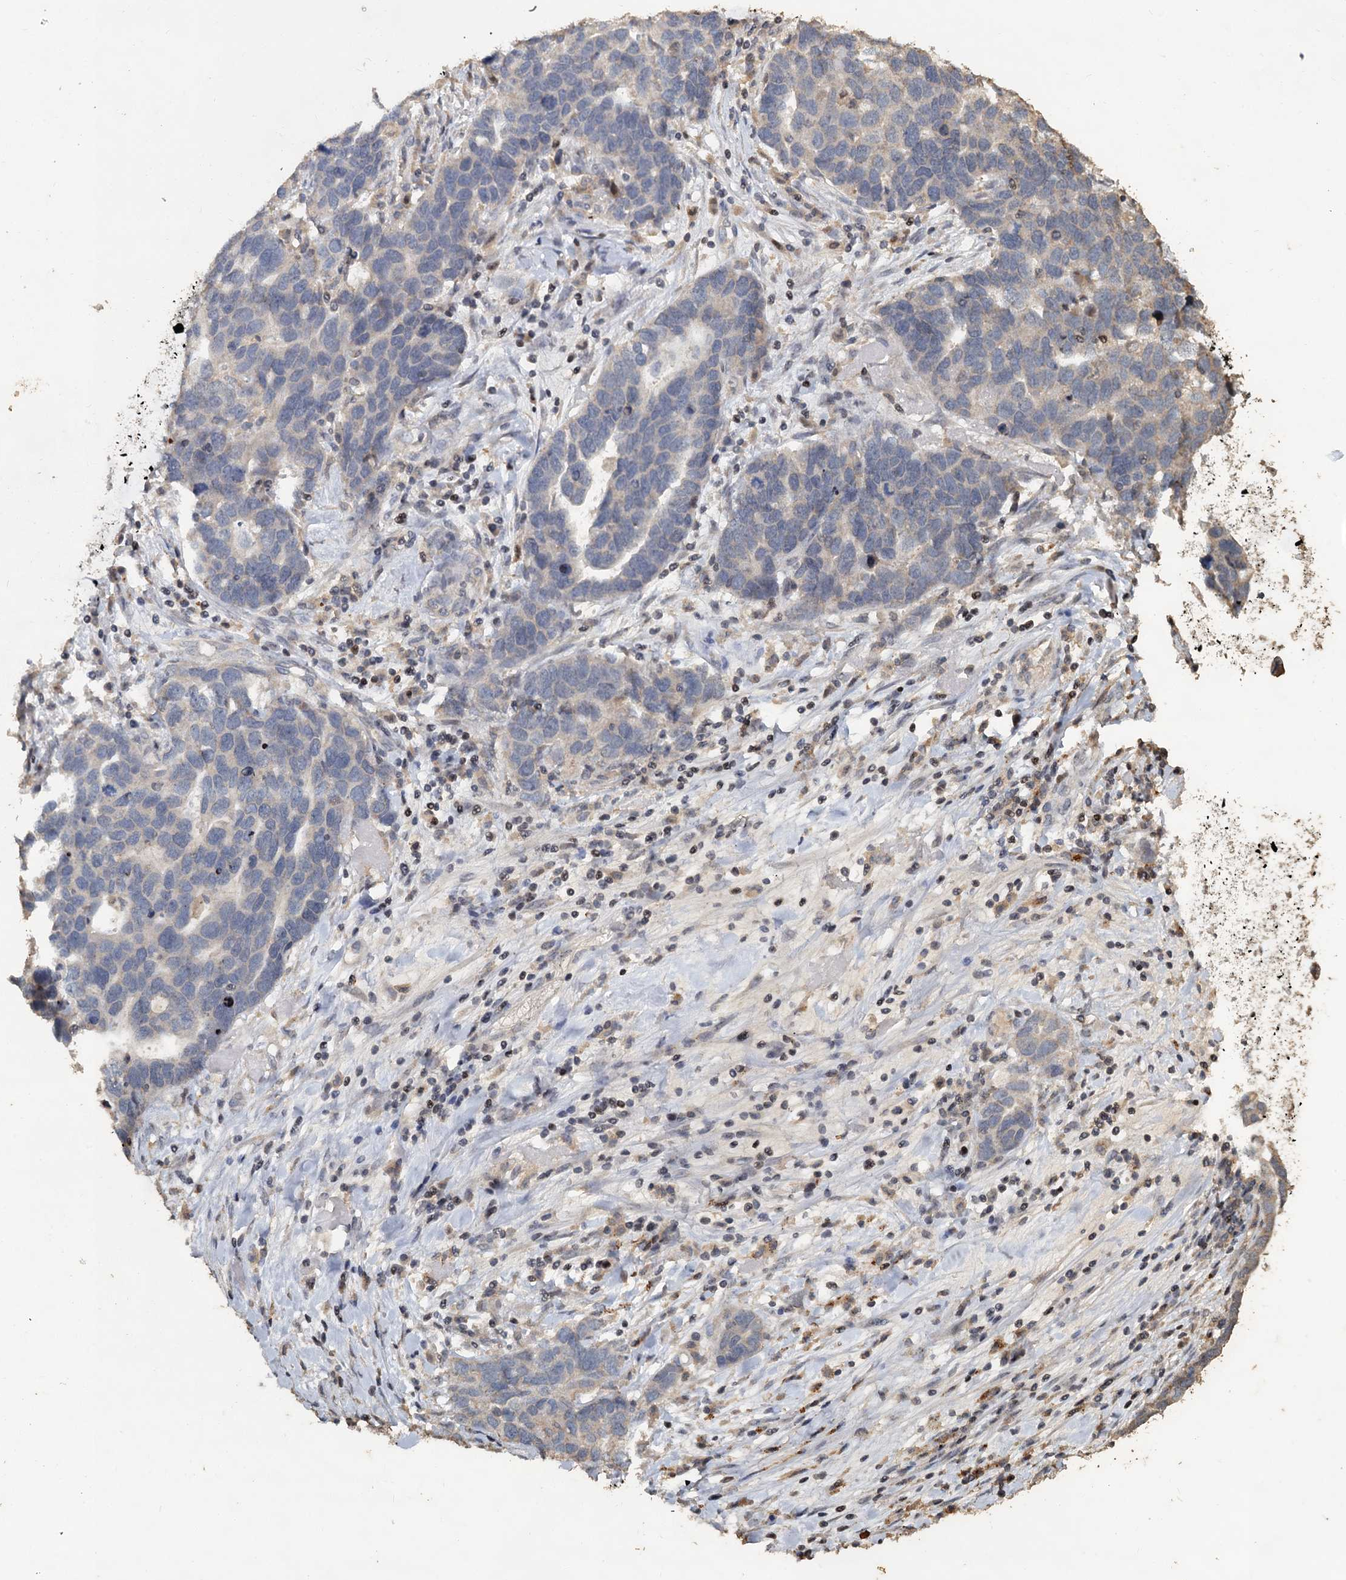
{"staining": {"intensity": "negative", "quantity": "none", "location": "none"}, "tissue": "ovarian cancer", "cell_type": "Tumor cells", "image_type": "cancer", "snomed": [{"axis": "morphology", "description": "Cystadenocarcinoma, serous, NOS"}, {"axis": "topography", "description": "Ovary"}], "caption": "A micrograph of ovarian cancer (serous cystadenocarcinoma) stained for a protein reveals no brown staining in tumor cells.", "gene": "CCDC61", "patient": {"sex": "female", "age": 54}}